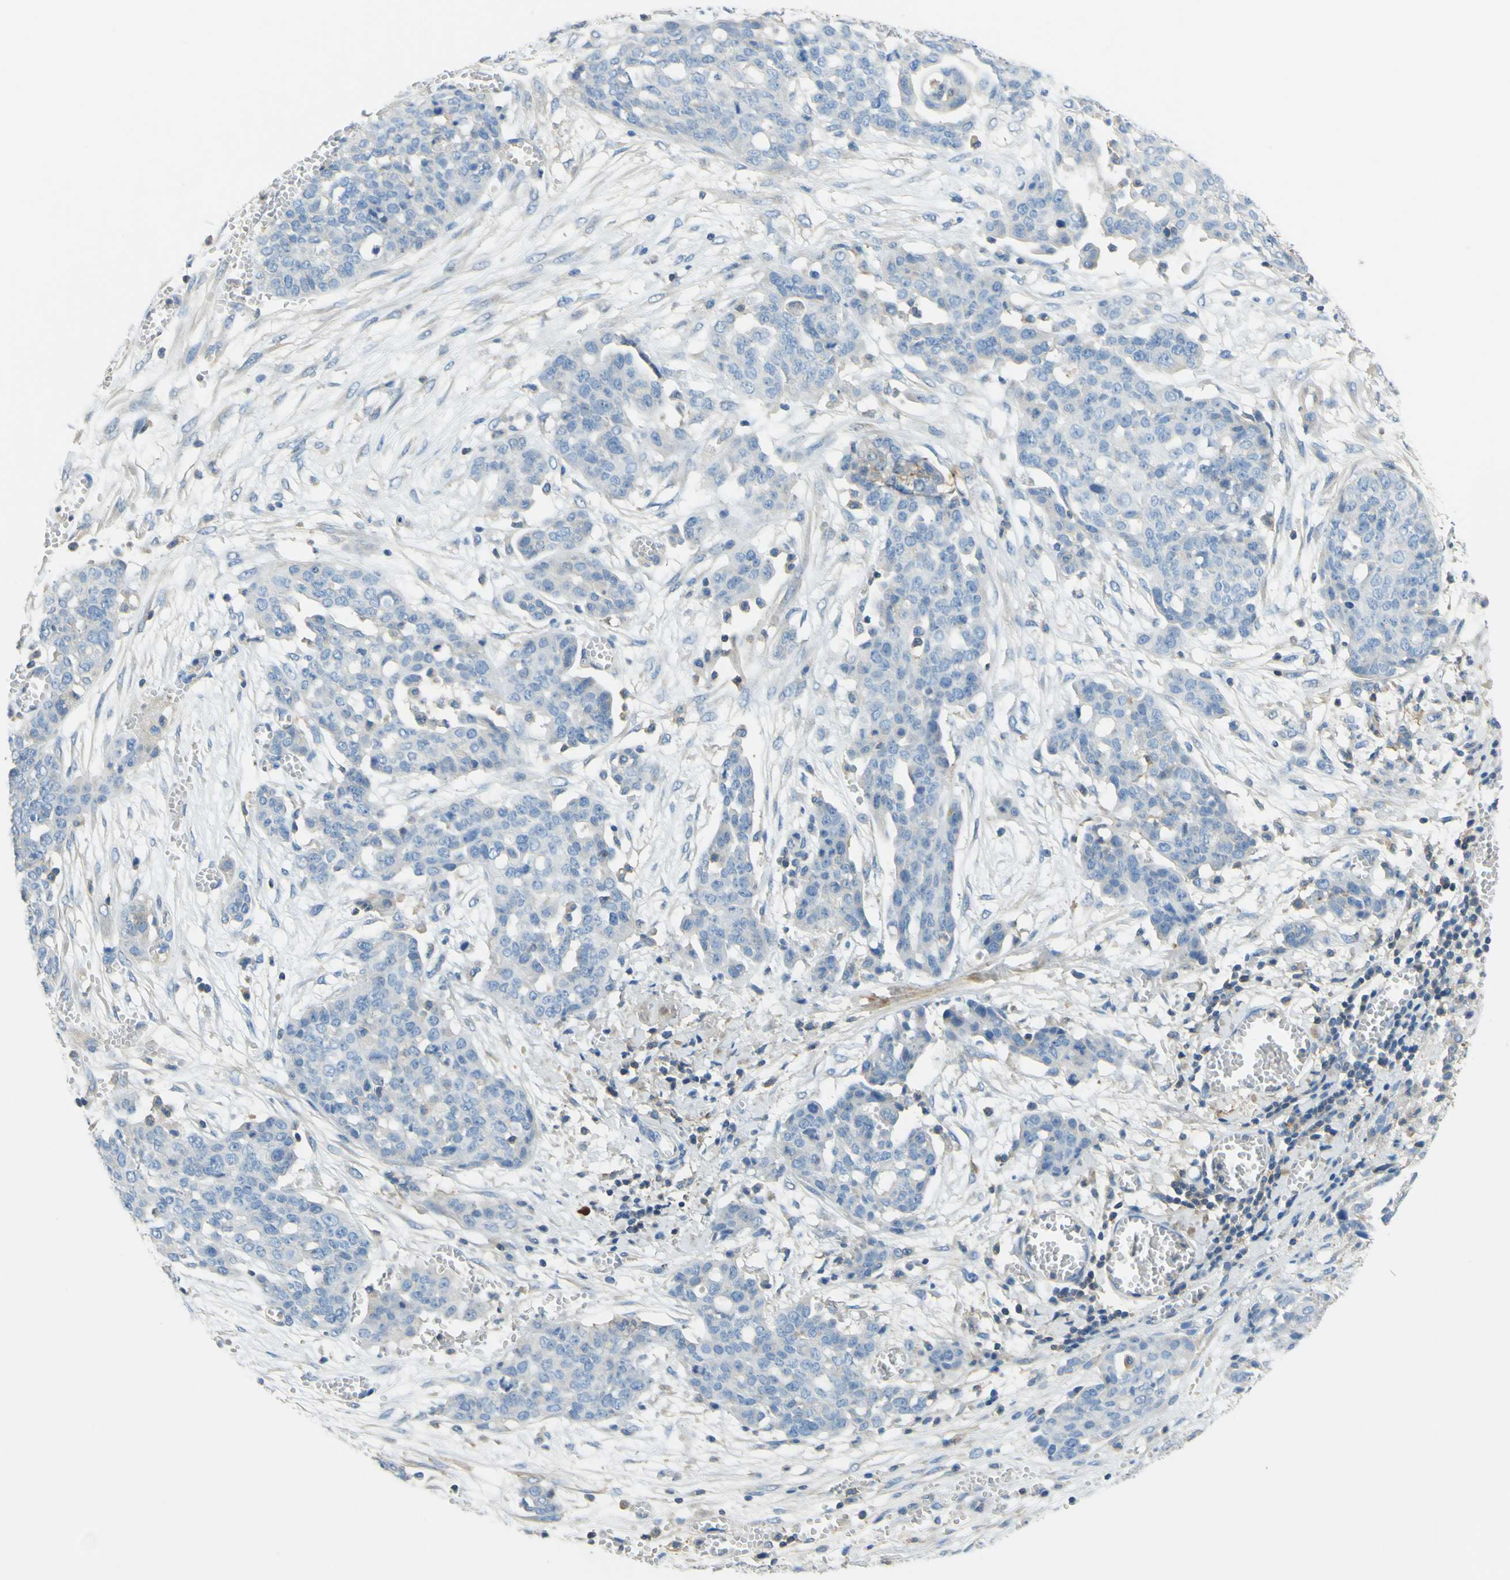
{"staining": {"intensity": "negative", "quantity": "none", "location": "none"}, "tissue": "ovarian cancer", "cell_type": "Tumor cells", "image_type": "cancer", "snomed": [{"axis": "morphology", "description": "Cystadenocarcinoma, serous, NOS"}, {"axis": "topography", "description": "Soft tissue"}, {"axis": "topography", "description": "Ovary"}], "caption": "Immunohistochemistry image of neoplastic tissue: serous cystadenocarcinoma (ovarian) stained with DAB shows no significant protein expression in tumor cells.", "gene": "OGN", "patient": {"sex": "female", "age": 57}}